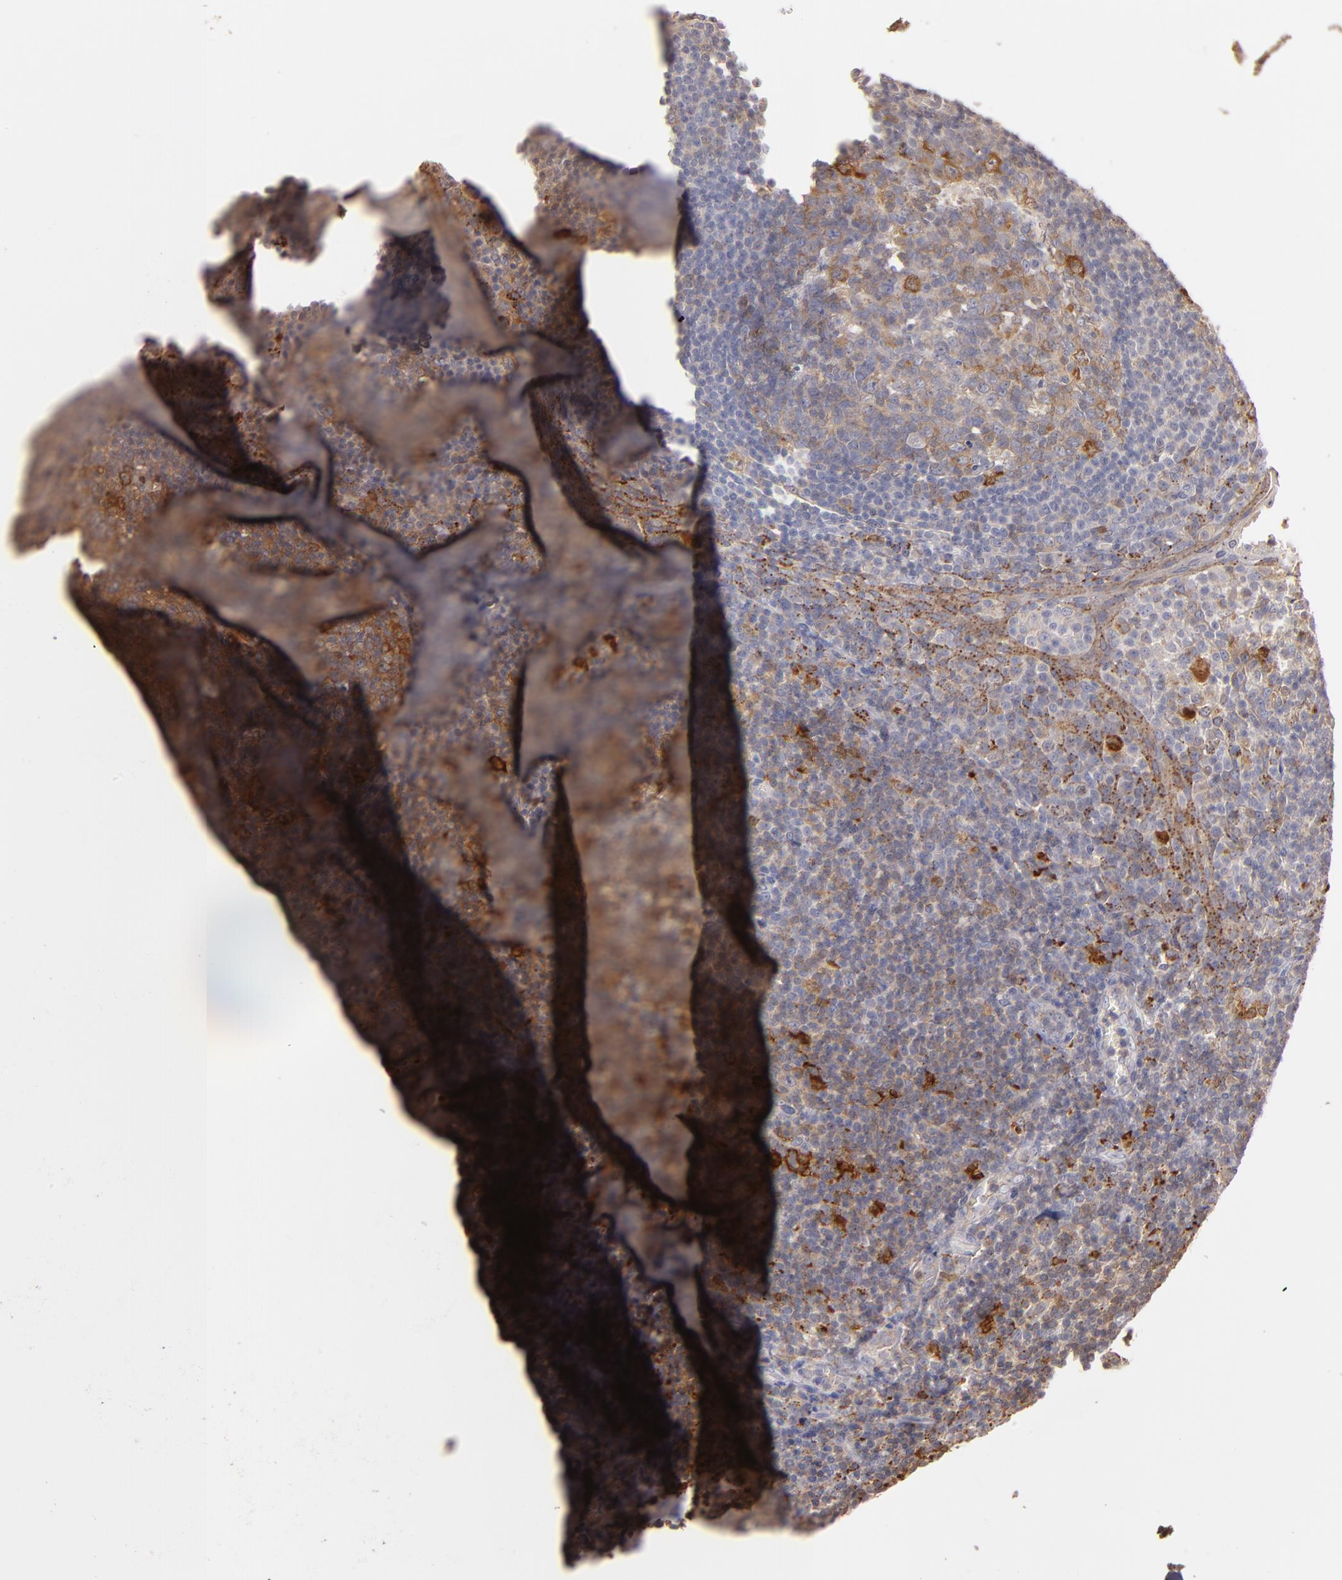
{"staining": {"intensity": "moderate", "quantity": ">75%", "location": "cytoplasmic/membranous"}, "tissue": "tonsil", "cell_type": "Germinal center cells", "image_type": "normal", "snomed": [{"axis": "morphology", "description": "Normal tissue, NOS"}, {"axis": "topography", "description": "Tonsil"}], "caption": "This histopathology image shows benign tonsil stained with IHC to label a protein in brown. The cytoplasmic/membranous of germinal center cells show moderate positivity for the protein. Nuclei are counter-stained blue.", "gene": "TRAF1", "patient": {"sex": "male", "age": 31}}